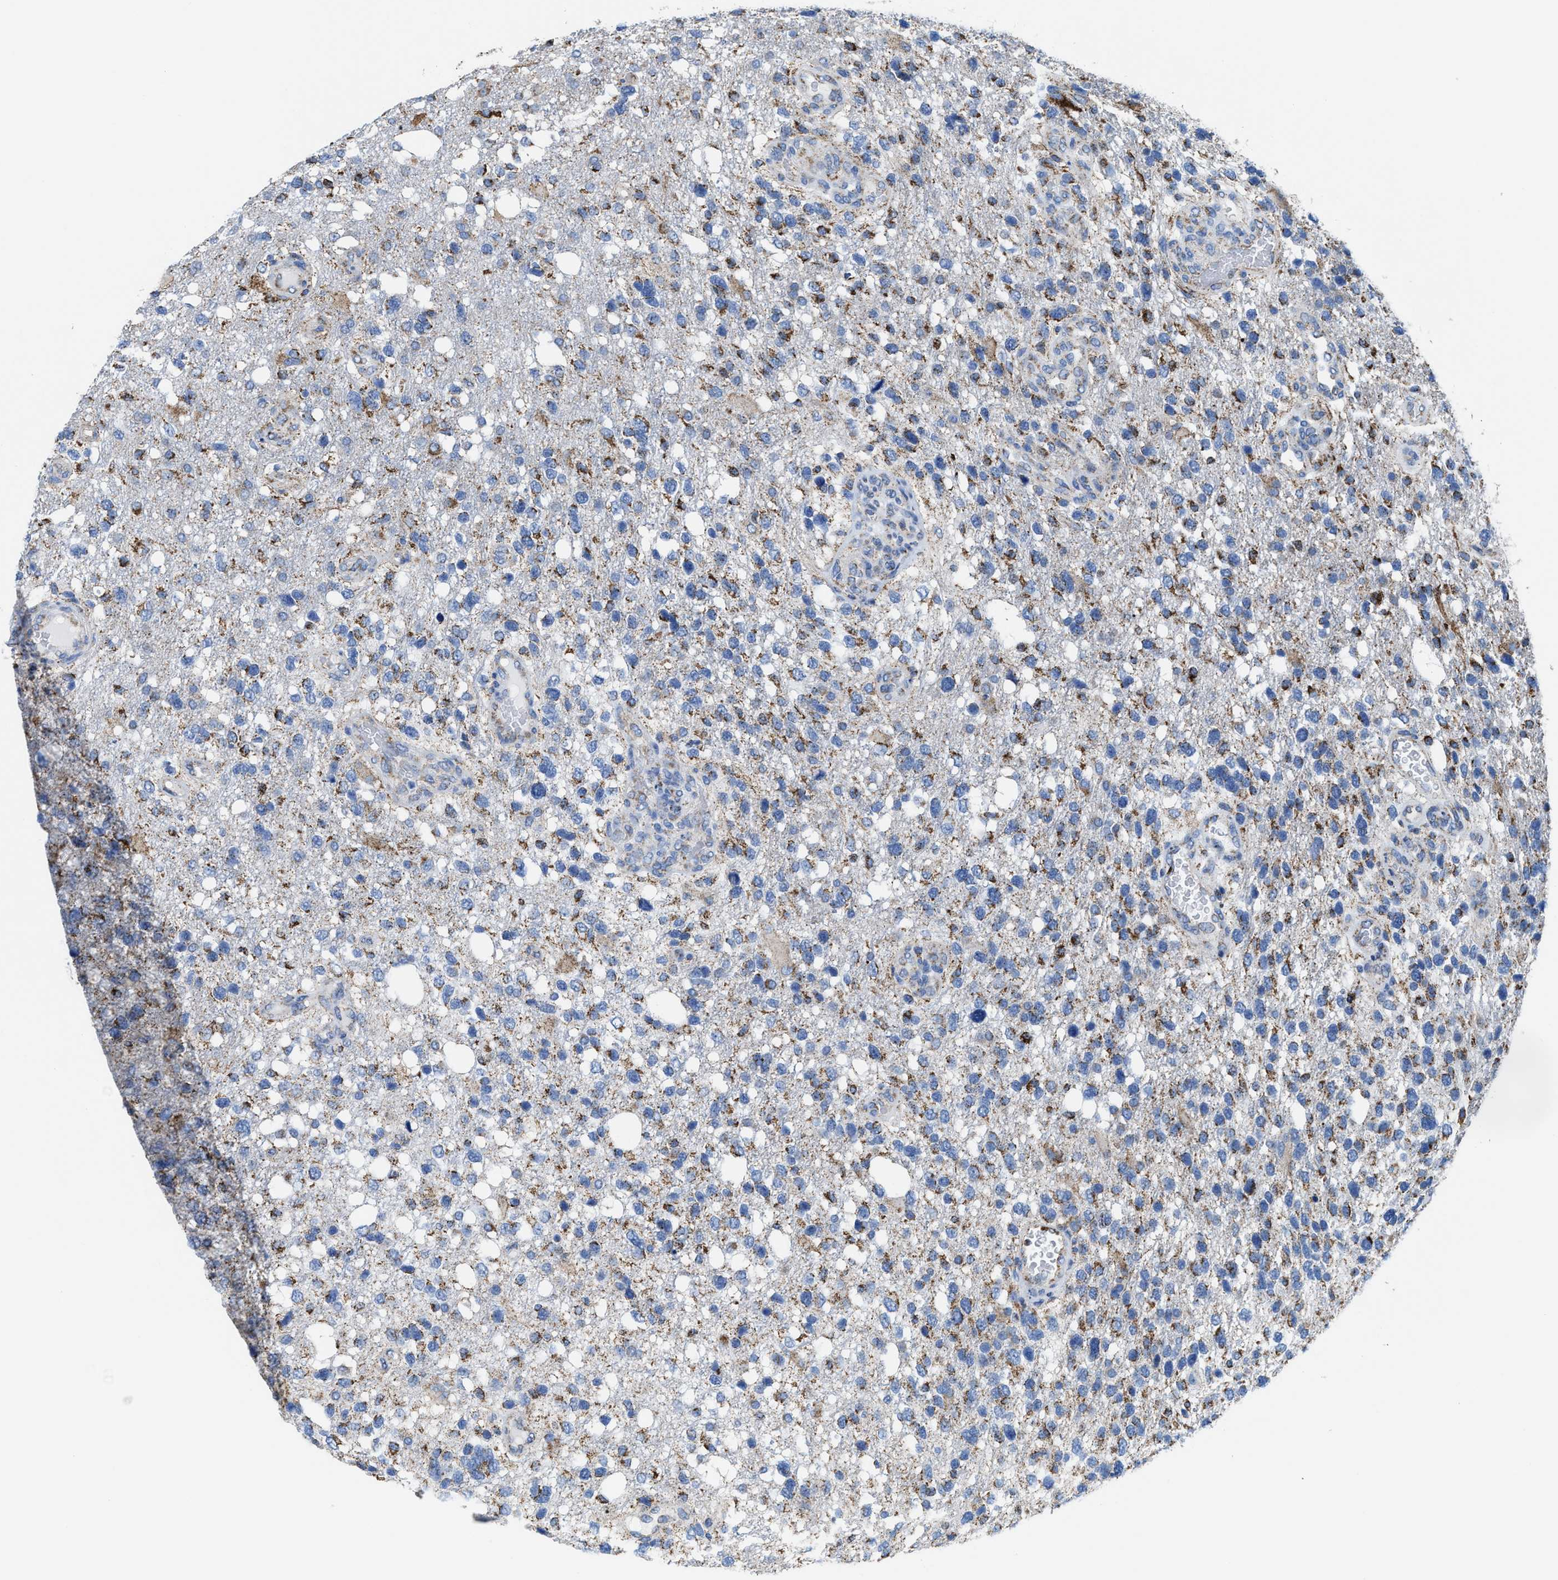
{"staining": {"intensity": "moderate", "quantity": "25%-75%", "location": "cytoplasmic/membranous"}, "tissue": "glioma", "cell_type": "Tumor cells", "image_type": "cancer", "snomed": [{"axis": "morphology", "description": "Glioma, malignant, High grade"}, {"axis": "topography", "description": "Brain"}], "caption": "A brown stain highlights moderate cytoplasmic/membranous positivity of a protein in malignant high-grade glioma tumor cells.", "gene": "ALDH1B1", "patient": {"sex": "female", "age": 58}}